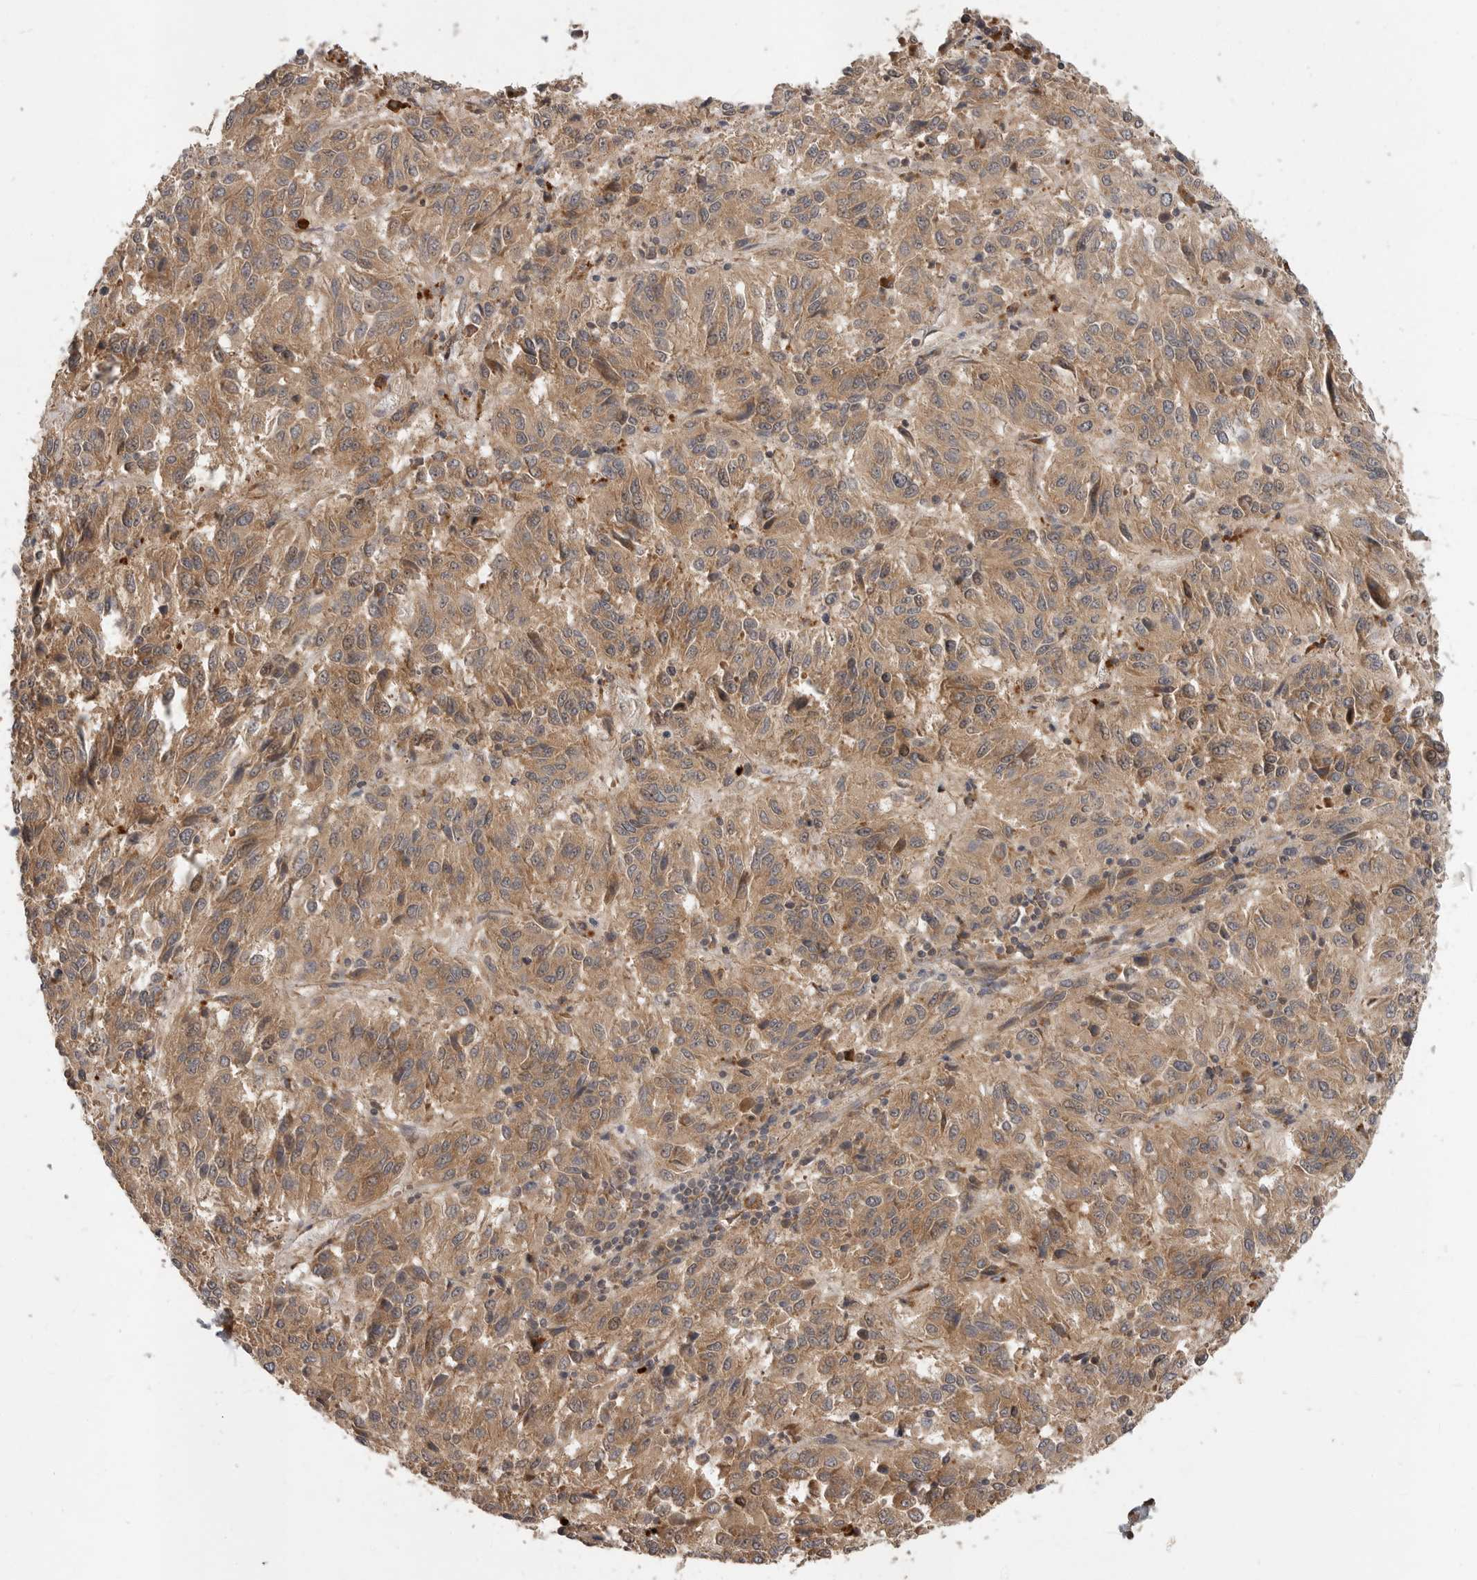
{"staining": {"intensity": "moderate", "quantity": ">75%", "location": "cytoplasmic/membranous"}, "tissue": "melanoma", "cell_type": "Tumor cells", "image_type": "cancer", "snomed": [{"axis": "morphology", "description": "Malignant melanoma, Metastatic site"}, {"axis": "topography", "description": "Lung"}], "caption": "This is an image of immunohistochemistry (IHC) staining of malignant melanoma (metastatic site), which shows moderate staining in the cytoplasmic/membranous of tumor cells.", "gene": "OSBPL9", "patient": {"sex": "male", "age": 64}}